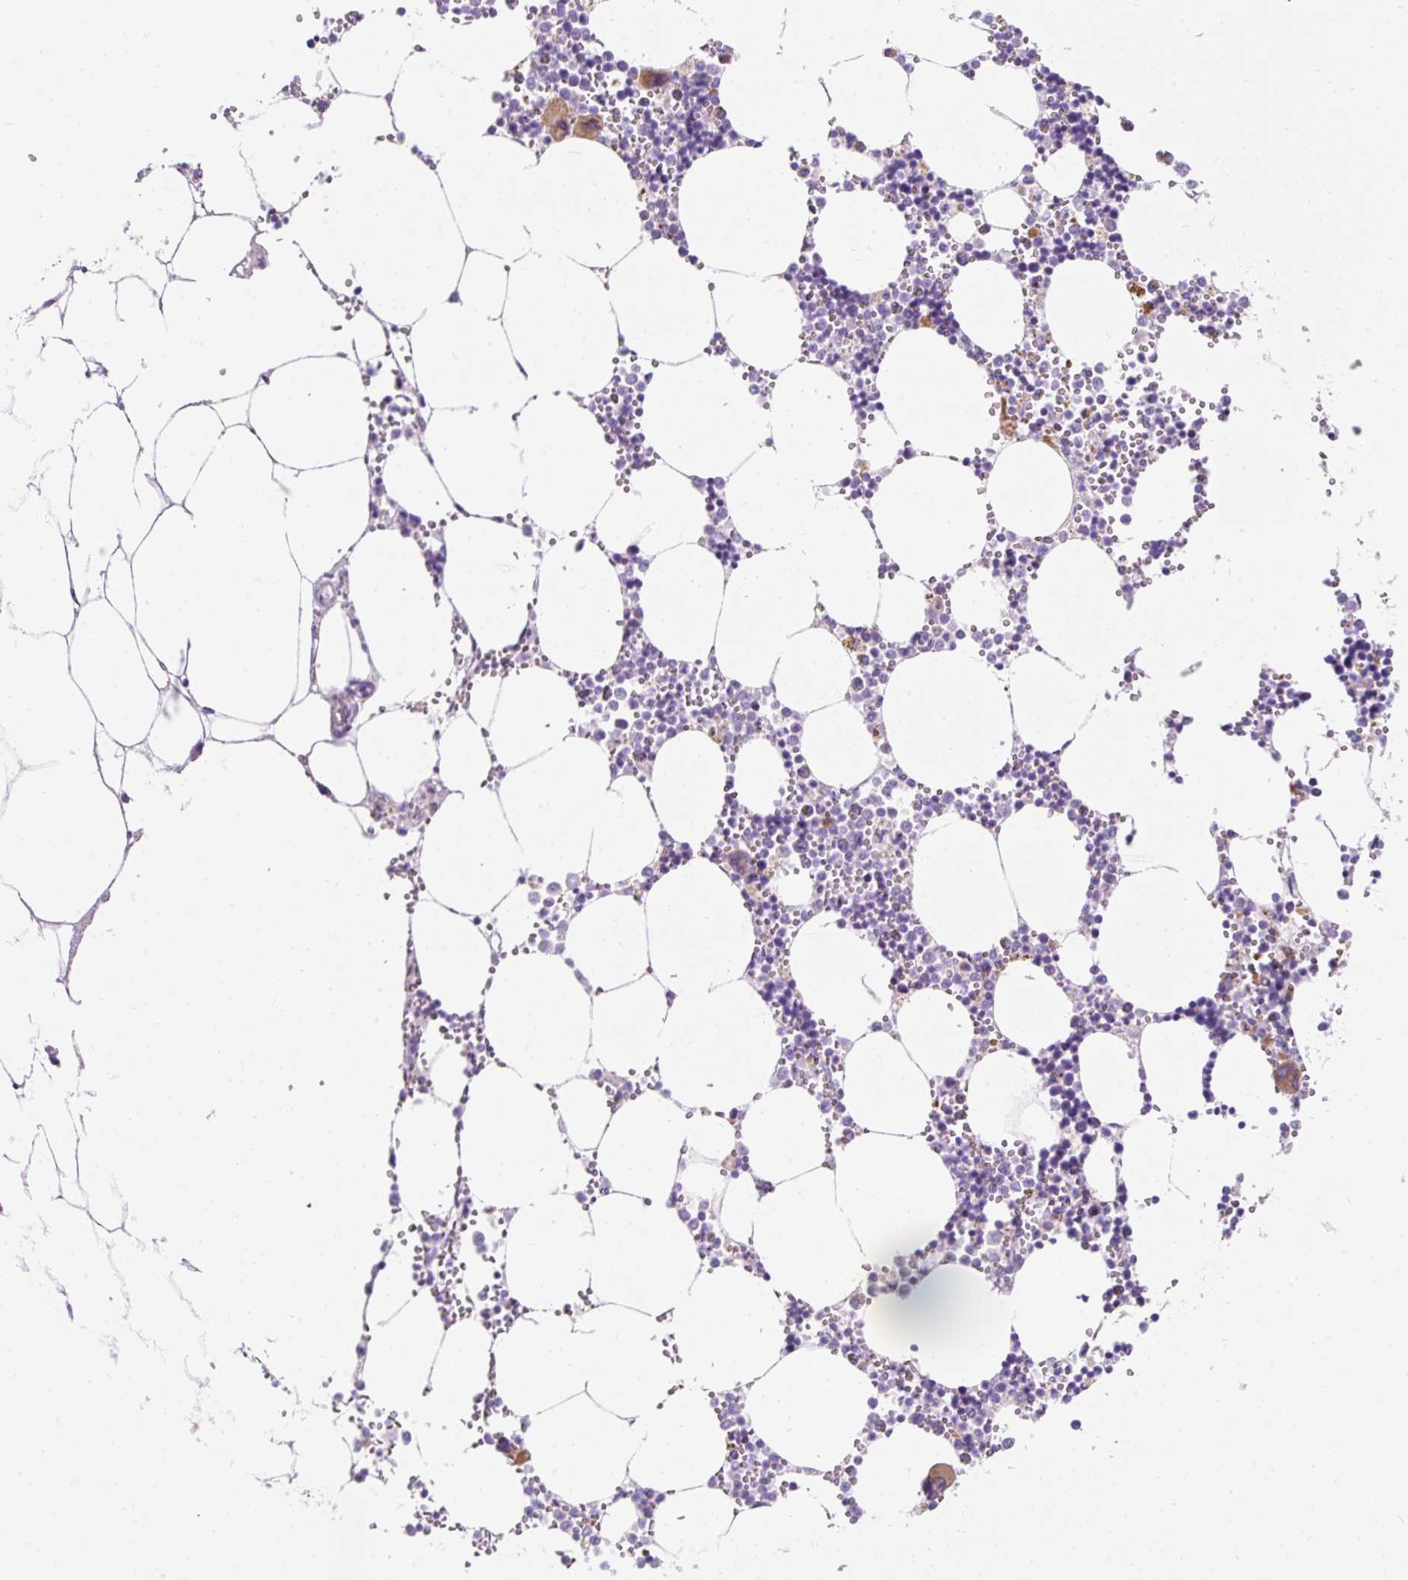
{"staining": {"intensity": "moderate", "quantity": "<25%", "location": "cytoplasmic/membranous"}, "tissue": "bone marrow", "cell_type": "Hematopoietic cells", "image_type": "normal", "snomed": [{"axis": "morphology", "description": "Normal tissue, NOS"}, {"axis": "topography", "description": "Bone marrow"}], "caption": "An IHC histopathology image of normal tissue is shown. Protein staining in brown highlights moderate cytoplasmic/membranous positivity in bone marrow within hematopoietic cells. (Brightfield microscopy of DAB IHC at high magnification).", "gene": "PLPP2", "patient": {"sex": "male", "age": 54}}